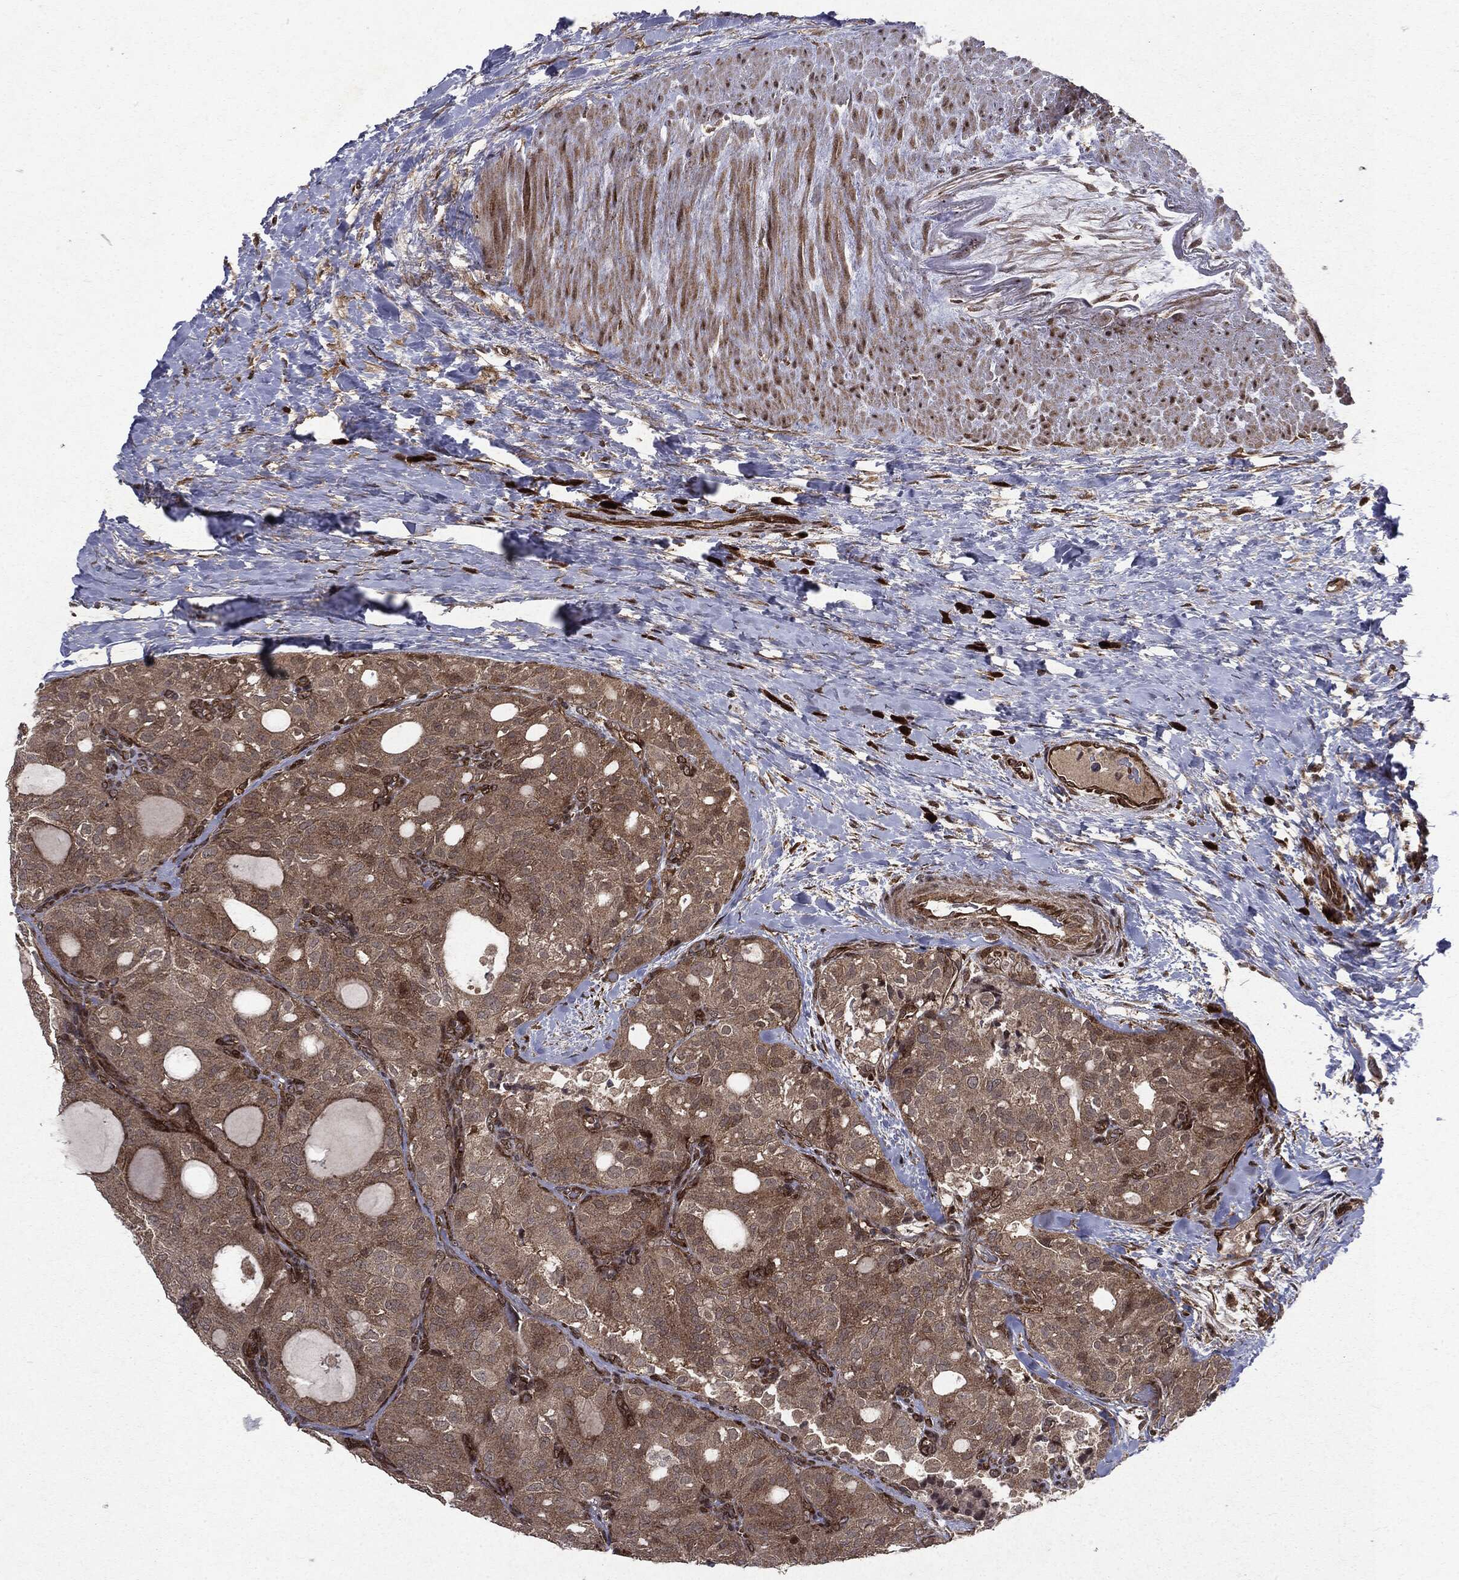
{"staining": {"intensity": "weak", "quantity": "<25%", "location": "cytoplasmic/membranous"}, "tissue": "thyroid cancer", "cell_type": "Tumor cells", "image_type": "cancer", "snomed": [{"axis": "morphology", "description": "Follicular adenoma carcinoma, NOS"}, {"axis": "topography", "description": "Thyroid gland"}], "caption": "The photomicrograph exhibits no significant expression in tumor cells of thyroid cancer (follicular adenoma carcinoma).", "gene": "OTUB1", "patient": {"sex": "male", "age": 75}}